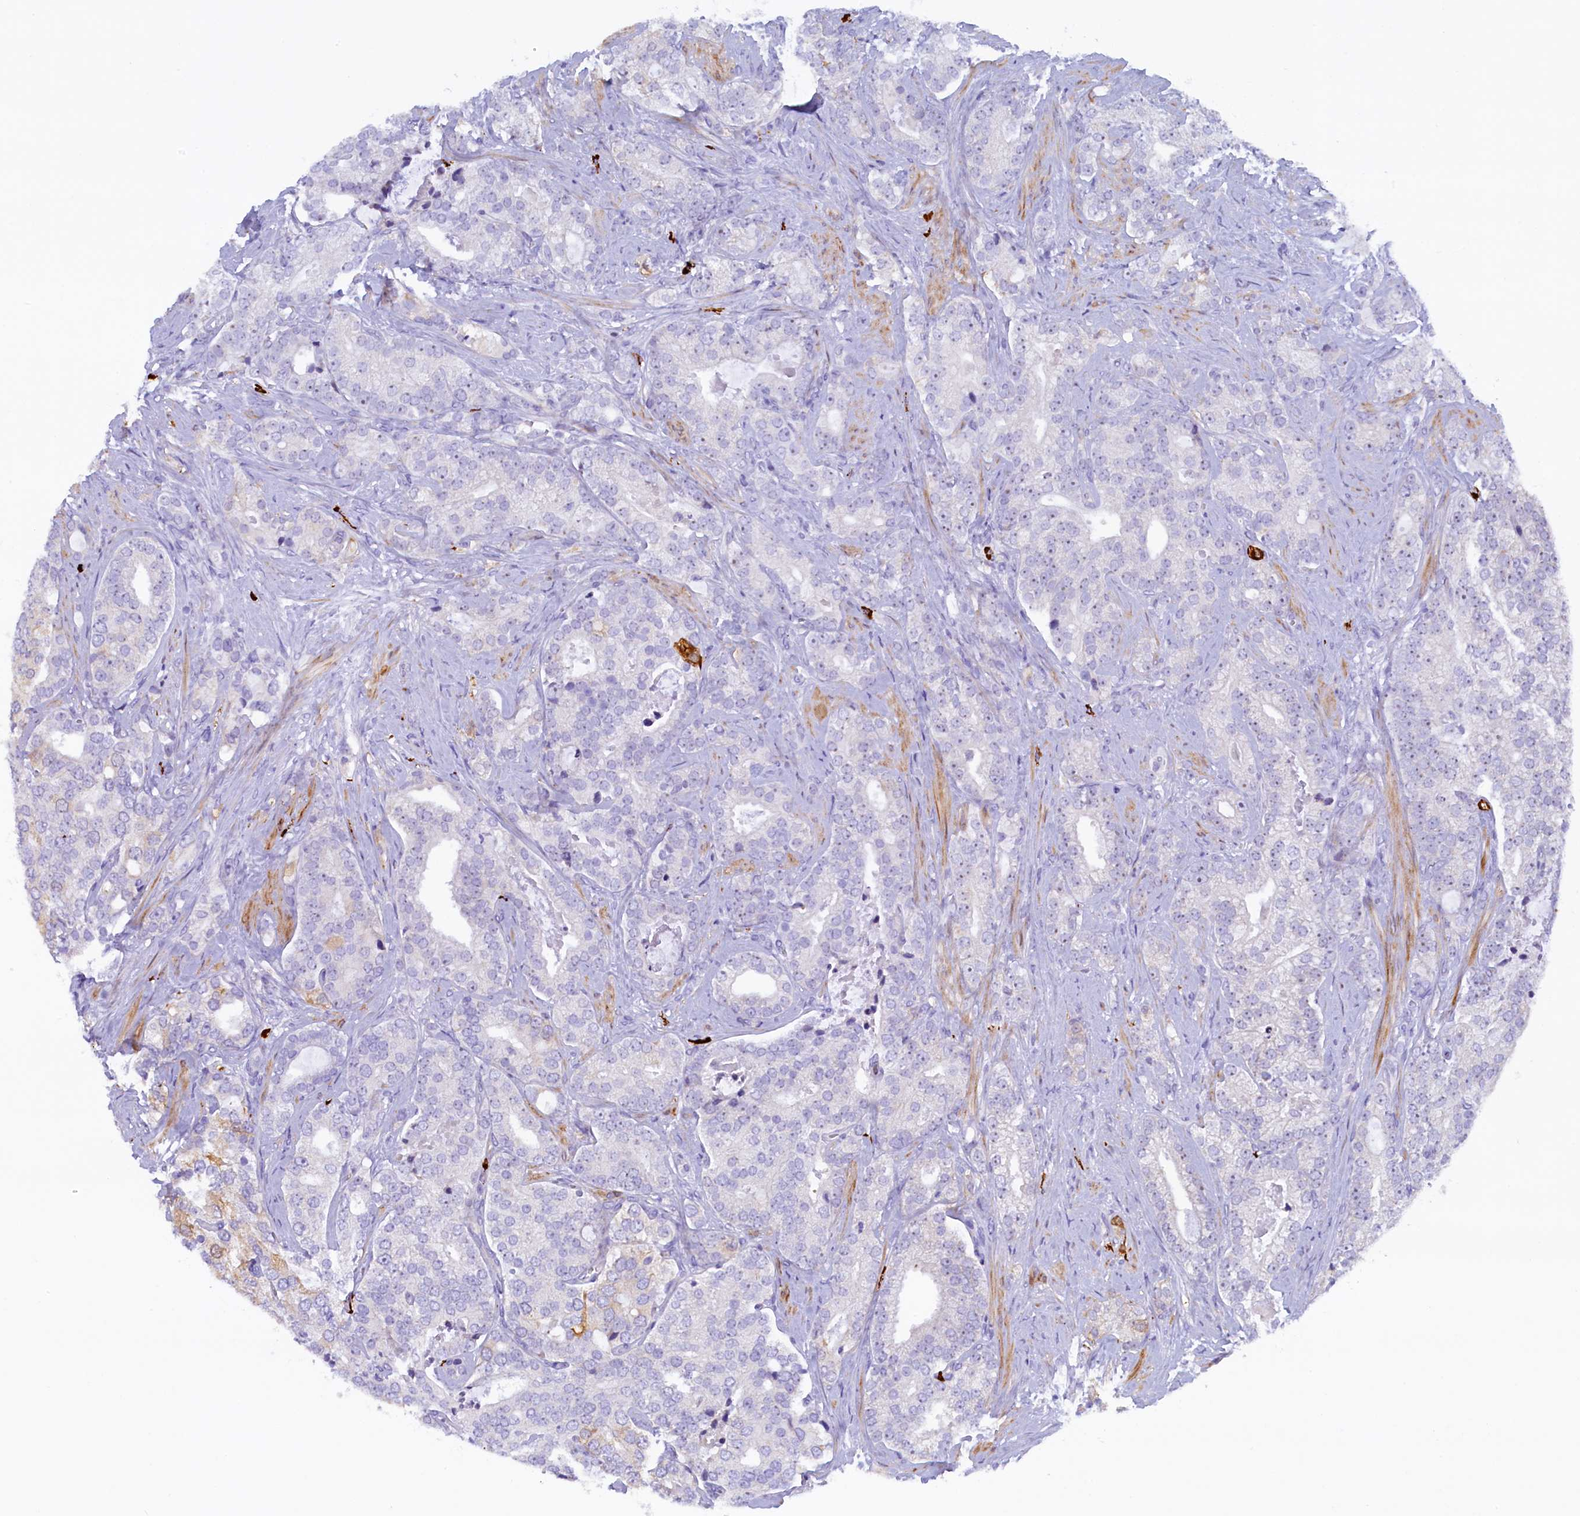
{"staining": {"intensity": "negative", "quantity": "none", "location": "none"}, "tissue": "prostate cancer", "cell_type": "Tumor cells", "image_type": "cancer", "snomed": [{"axis": "morphology", "description": "Adenocarcinoma, High grade"}, {"axis": "topography", "description": "Prostate and seminal vesicle, NOS"}], "caption": "DAB immunohistochemical staining of high-grade adenocarcinoma (prostate) shows no significant staining in tumor cells.", "gene": "RTTN", "patient": {"sex": "male", "age": 67}}